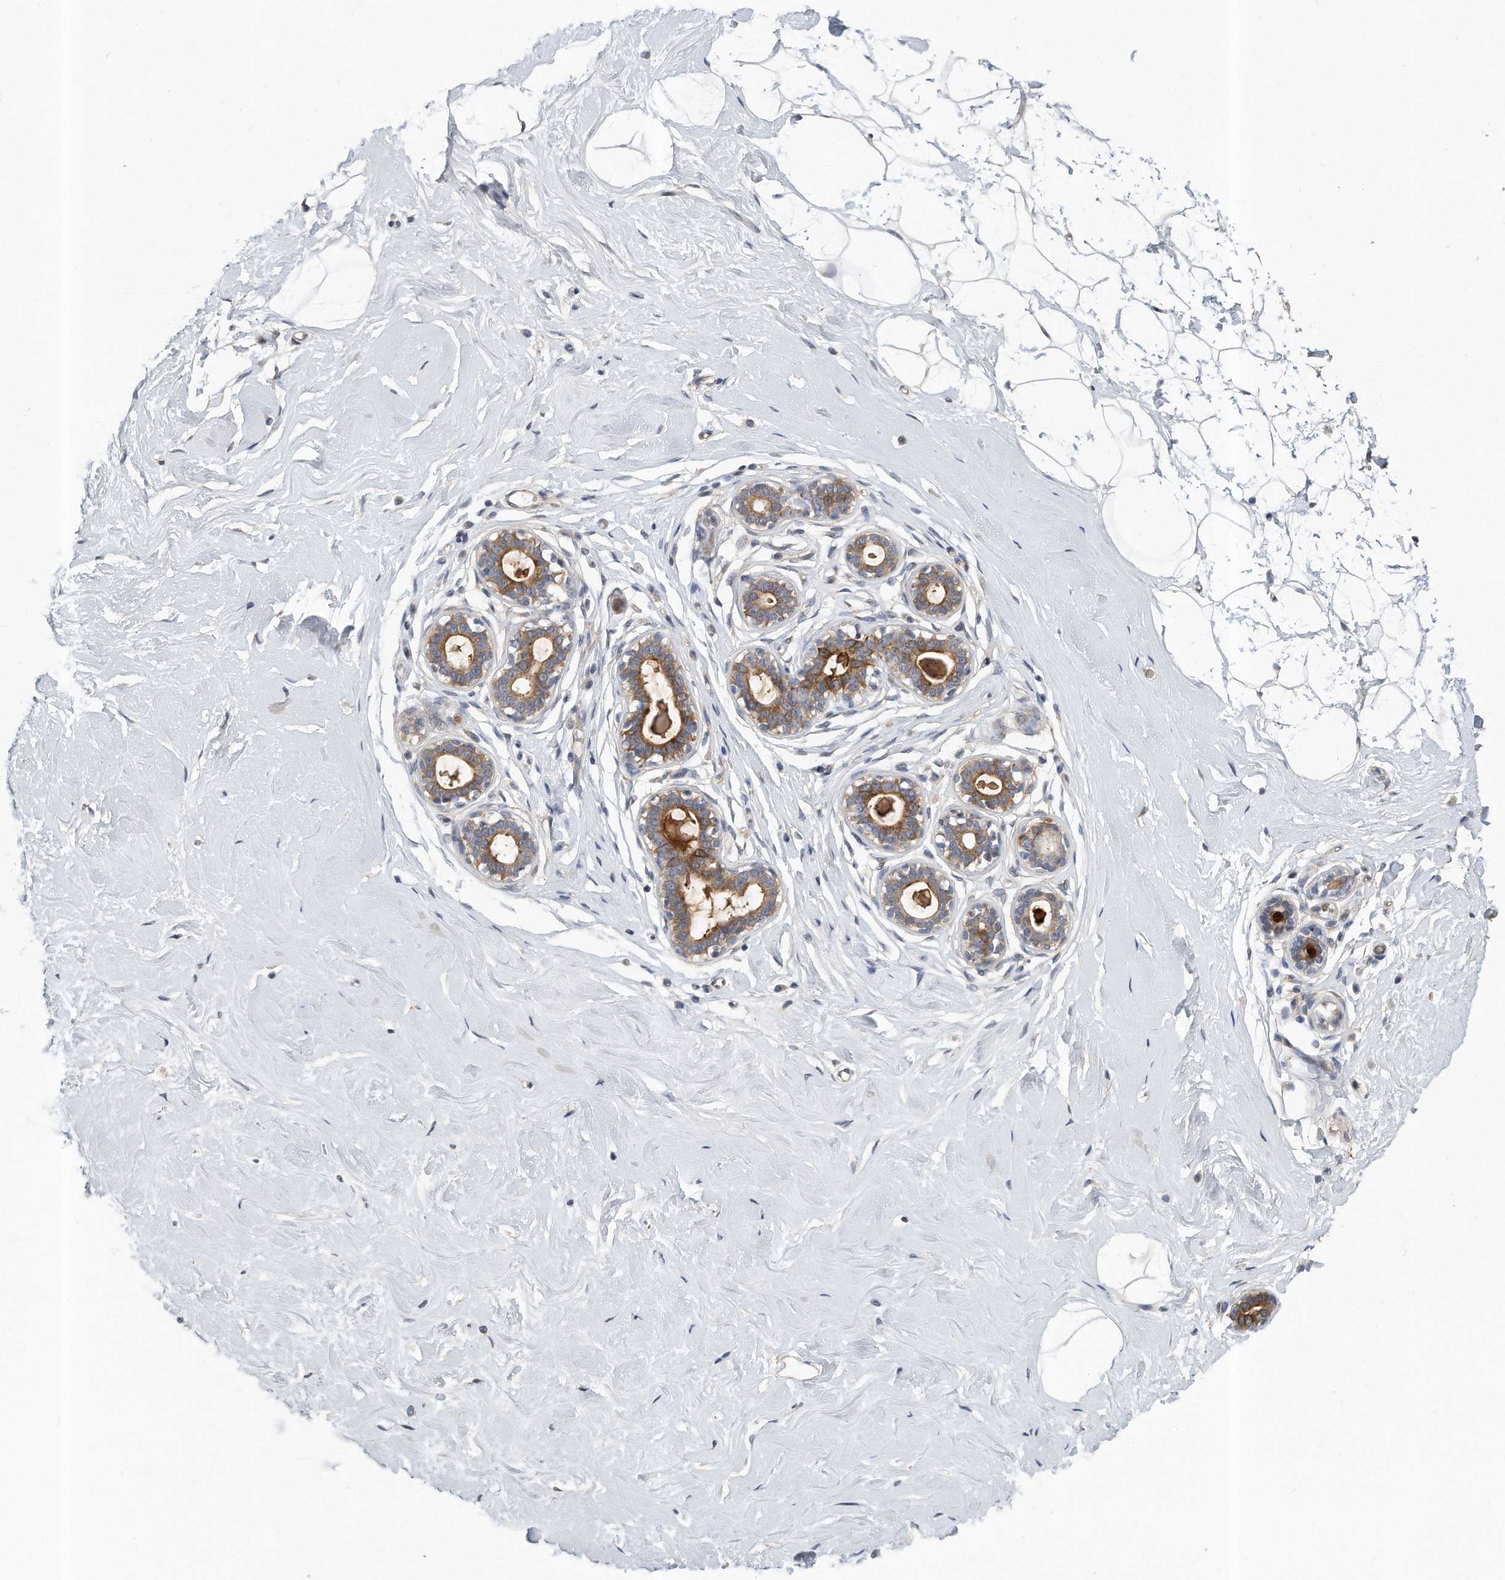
{"staining": {"intensity": "negative", "quantity": "none", "location": "none"}, "tissue": "breast", "cell_type": "Adipocytes", "image_type": "normal", "snomed": [{"axis": "morphology", "description": "Normal tissue, NOS"}, {"axis": "morphology", "description": "Adenoma, NOS"}, {"axis": "topography", "description": "Breast"}], "caption": "This is a photomicrograph of IHC staining of normal breast, which shows no expression in adipocytes.", "gene": "PCDH8", "patient": {"sex": "female", "age": 23}}